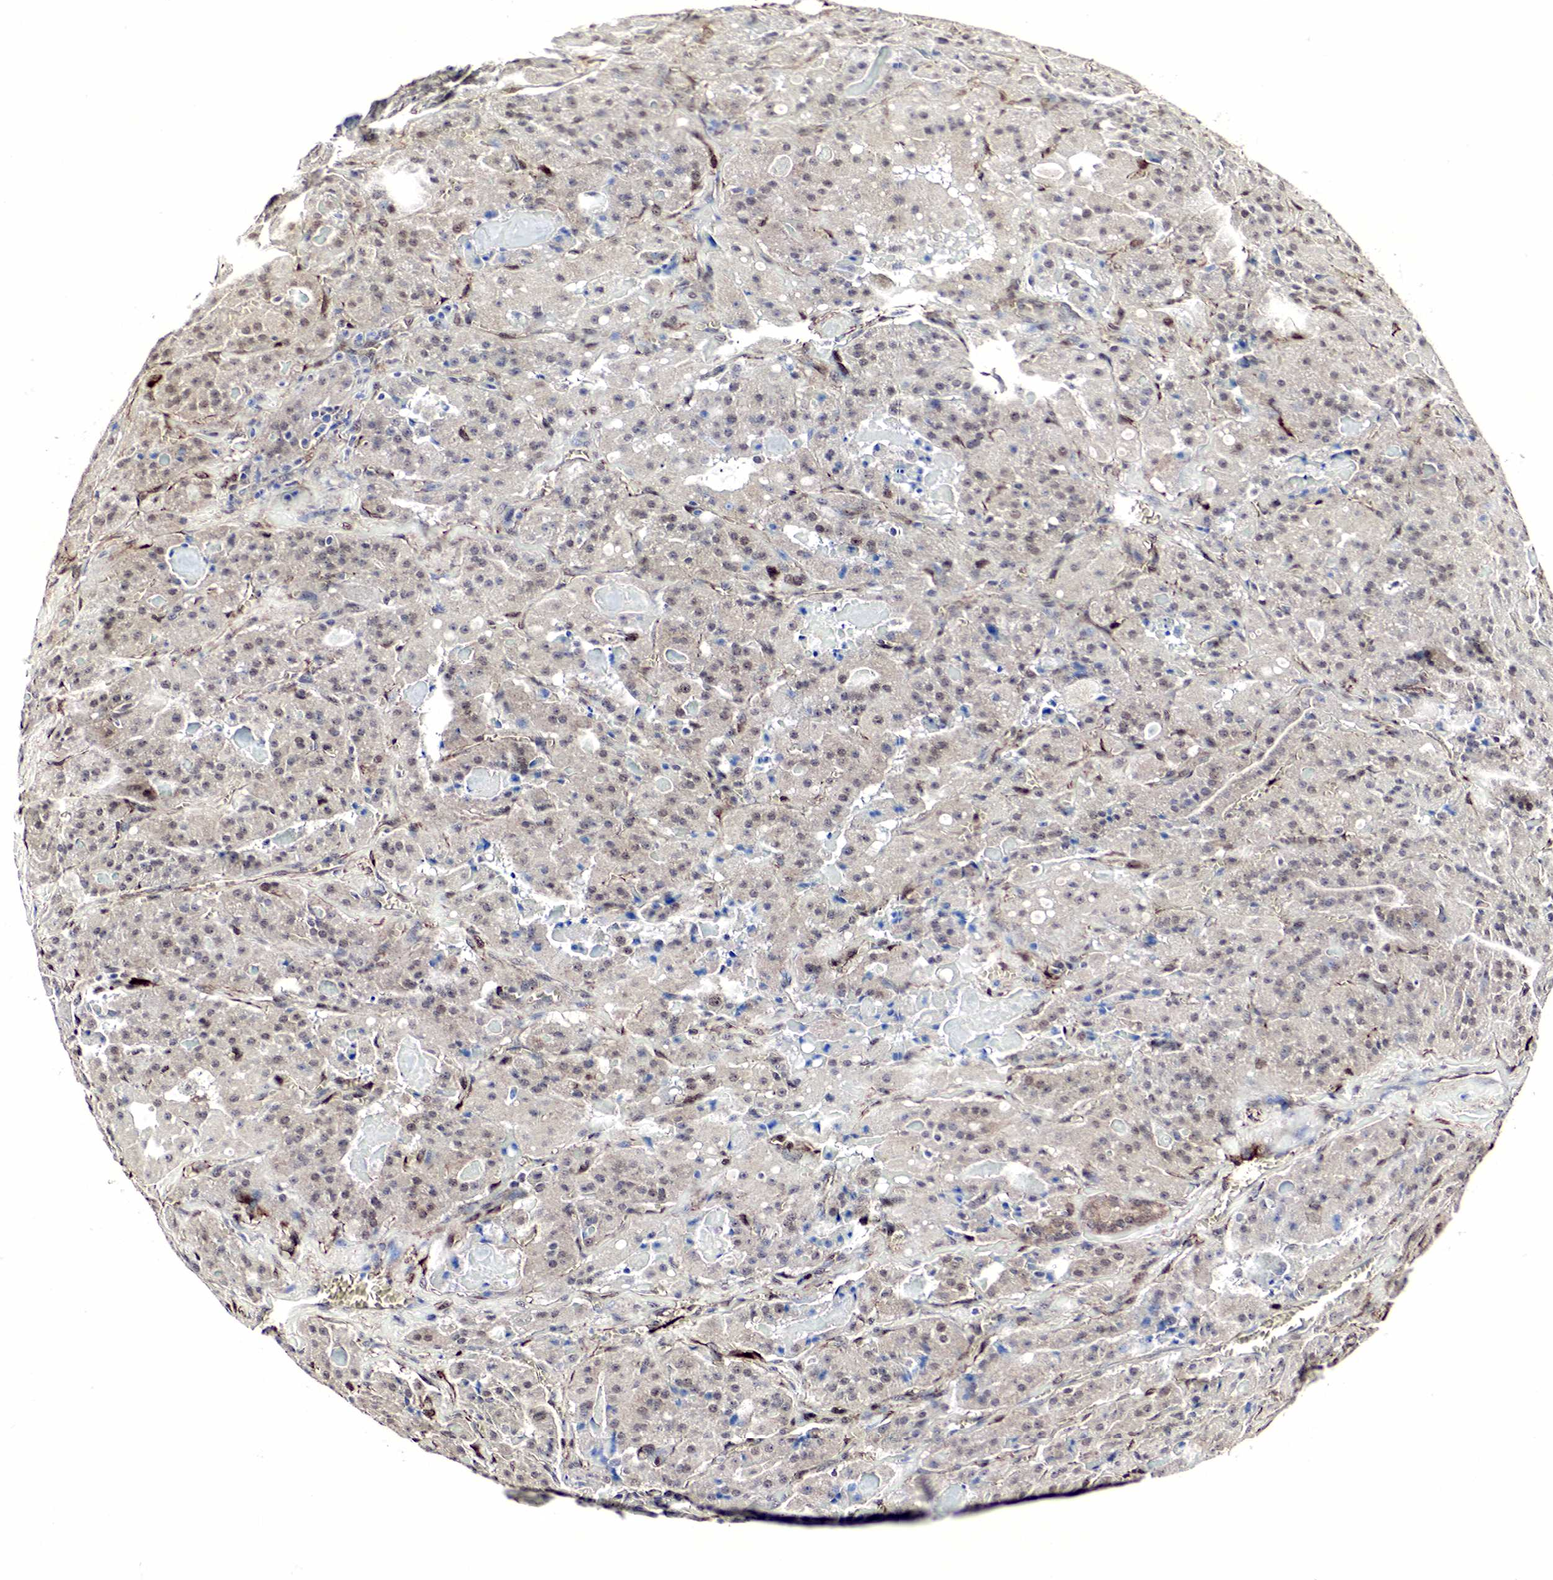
{"staining": {"intensity": "weak", "quantity": "<25%", "location": "nuclear"}, "tissue": "thyroid cancer", "cell_type": "Tumor cells", "image_type": "cancer", "snomed": [{"axis": "morphology", "description": "Carcinoma, NOS"}, {"axis": "topography", "description": "Thyroid gland"}], "caption": "Immunohistochemical staining of human thyroid cancer exhibits no significant expression in tumor cells.", "gene": "SPIN1", "patient": {"sex": "male", "age": 76}}